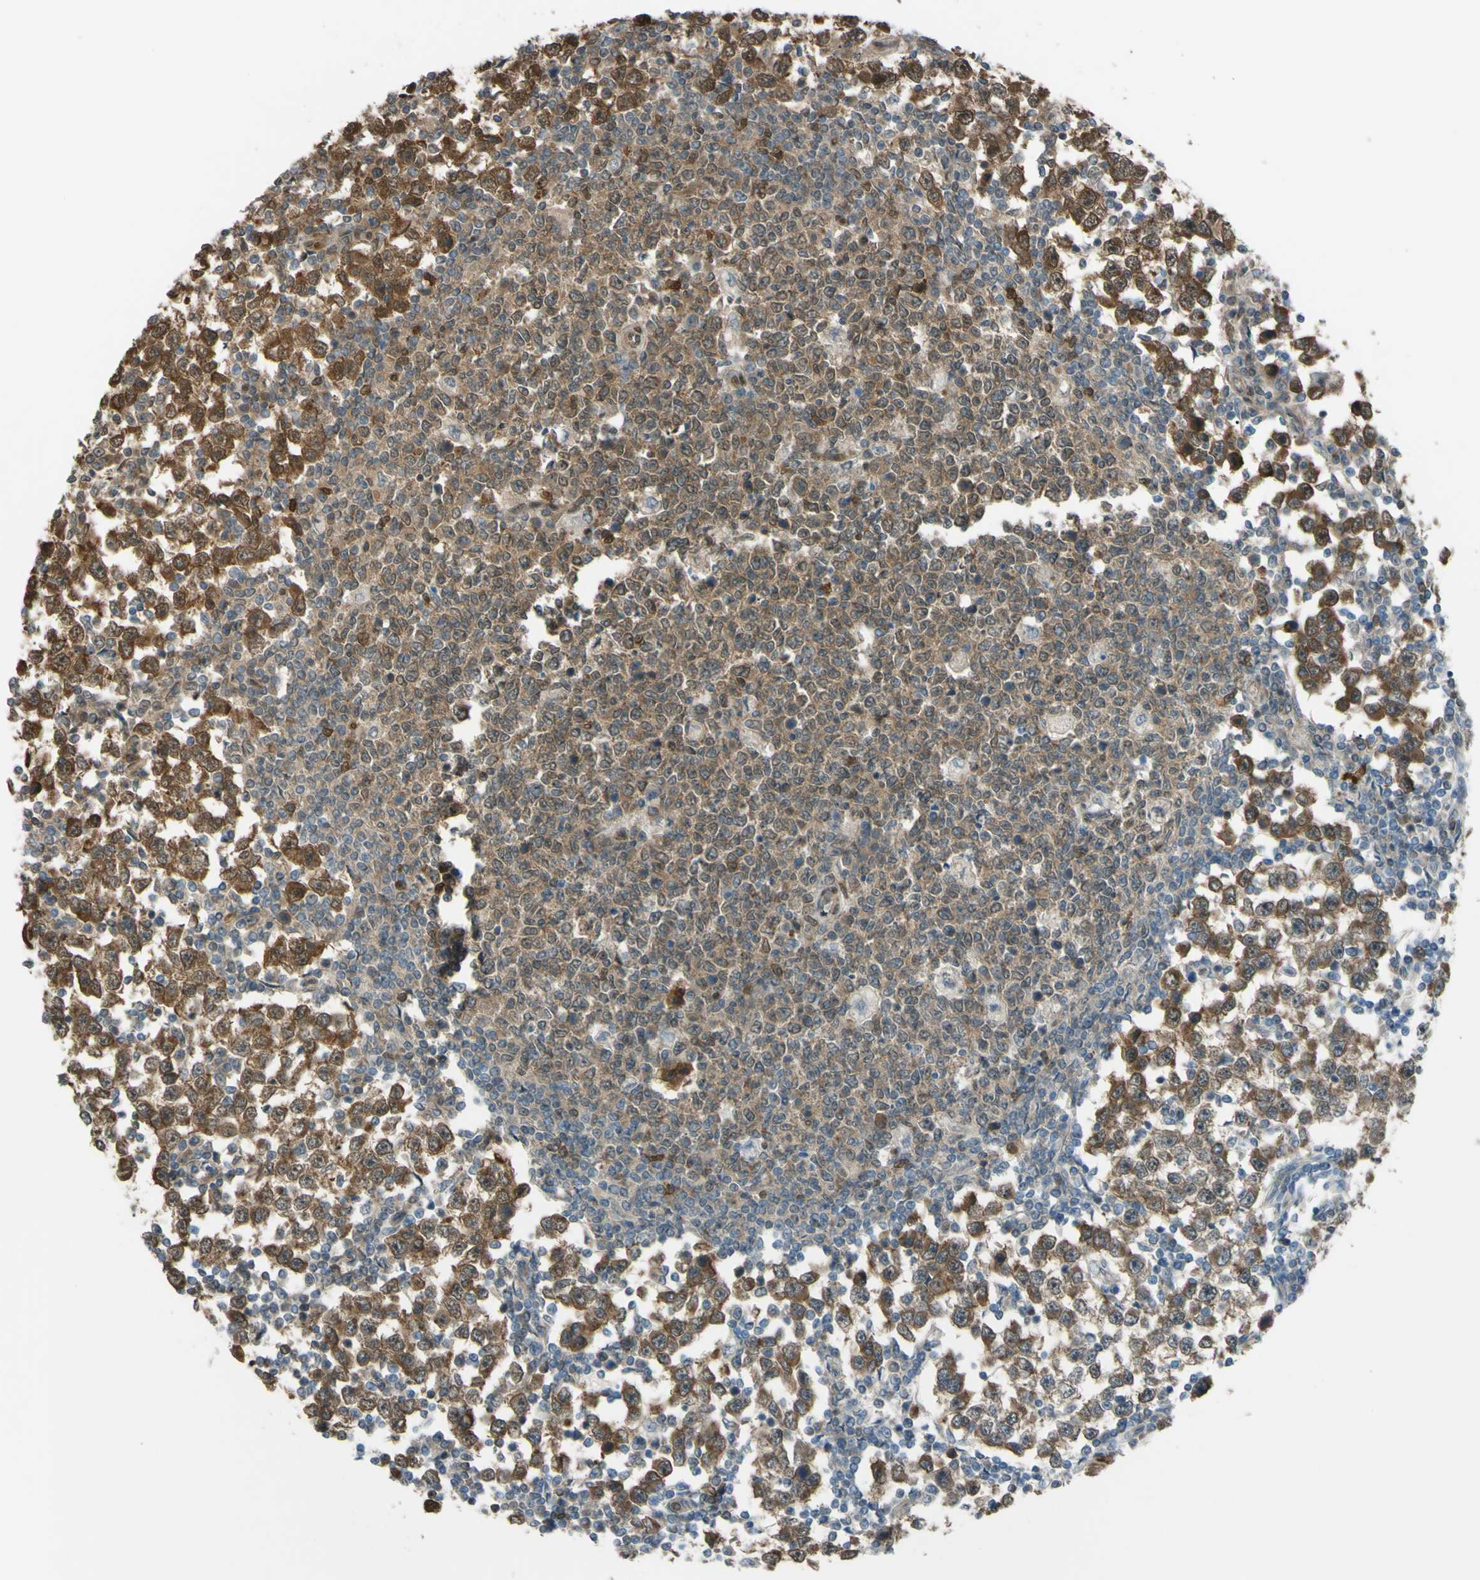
{"staining": {"intensity": "moderate", "quantity": ">75%", "location": "cytoplasmic/membranous"}, "tissue": "testis cancer", "cell_type": "Tumor cells", "image_type": "cancer", "snomed": [{"axis": "morphology", "description": "Seminoma, NOS"}, {"axis": "topography", "description": "Testis"}], "caption": "Testis cancer stained for a protein (brown) shows moderate cytoplasmic/membranous positive positivity in approximately >75% of tumor cells.", "gene": "YWHAQ", "patient": {"sex": "male", "age": 65}}